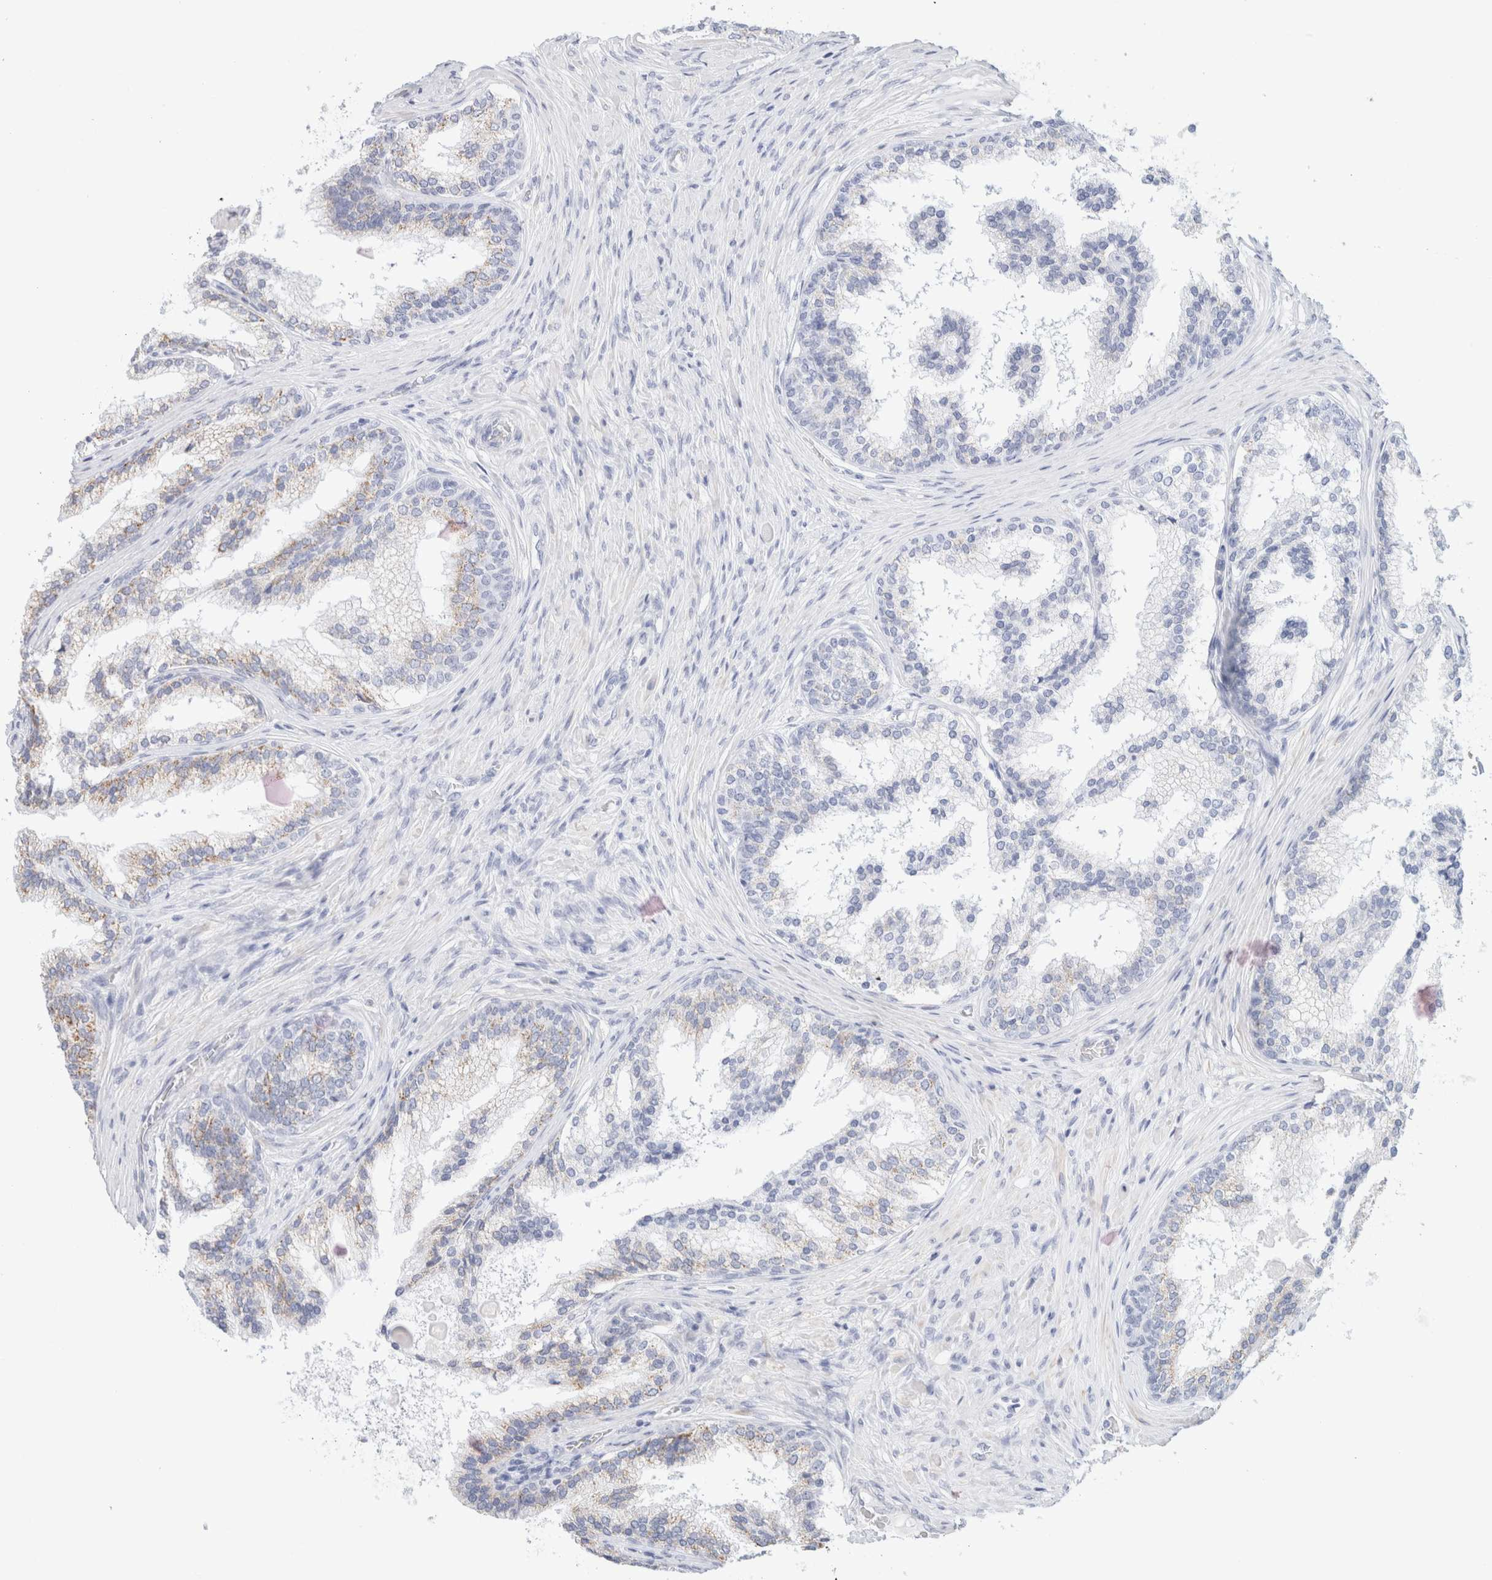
{"staining": {"intensity": "negative", "quantity": "none", "location": "none"}, "tissue": "prostate cancer", "cell_type": "Tumor cells", "image_type": "cancer", "snomed": [{"axis": "morphology", "description": "Adenocarcinoma, High grade"}, {"axis": "topography", "description": "Prostate"}], "caption": "High magnification brightfield microscopy of prostate adenocarcinoma (high-grade) stained with DAB (brown) and counterstained with hematoxylin (blue): tumor cells show no significant staining. (DAB immunohistochemistry, high magnification).", "gene": "ARG1", "patient": {"sex": "male", "age": 56}}